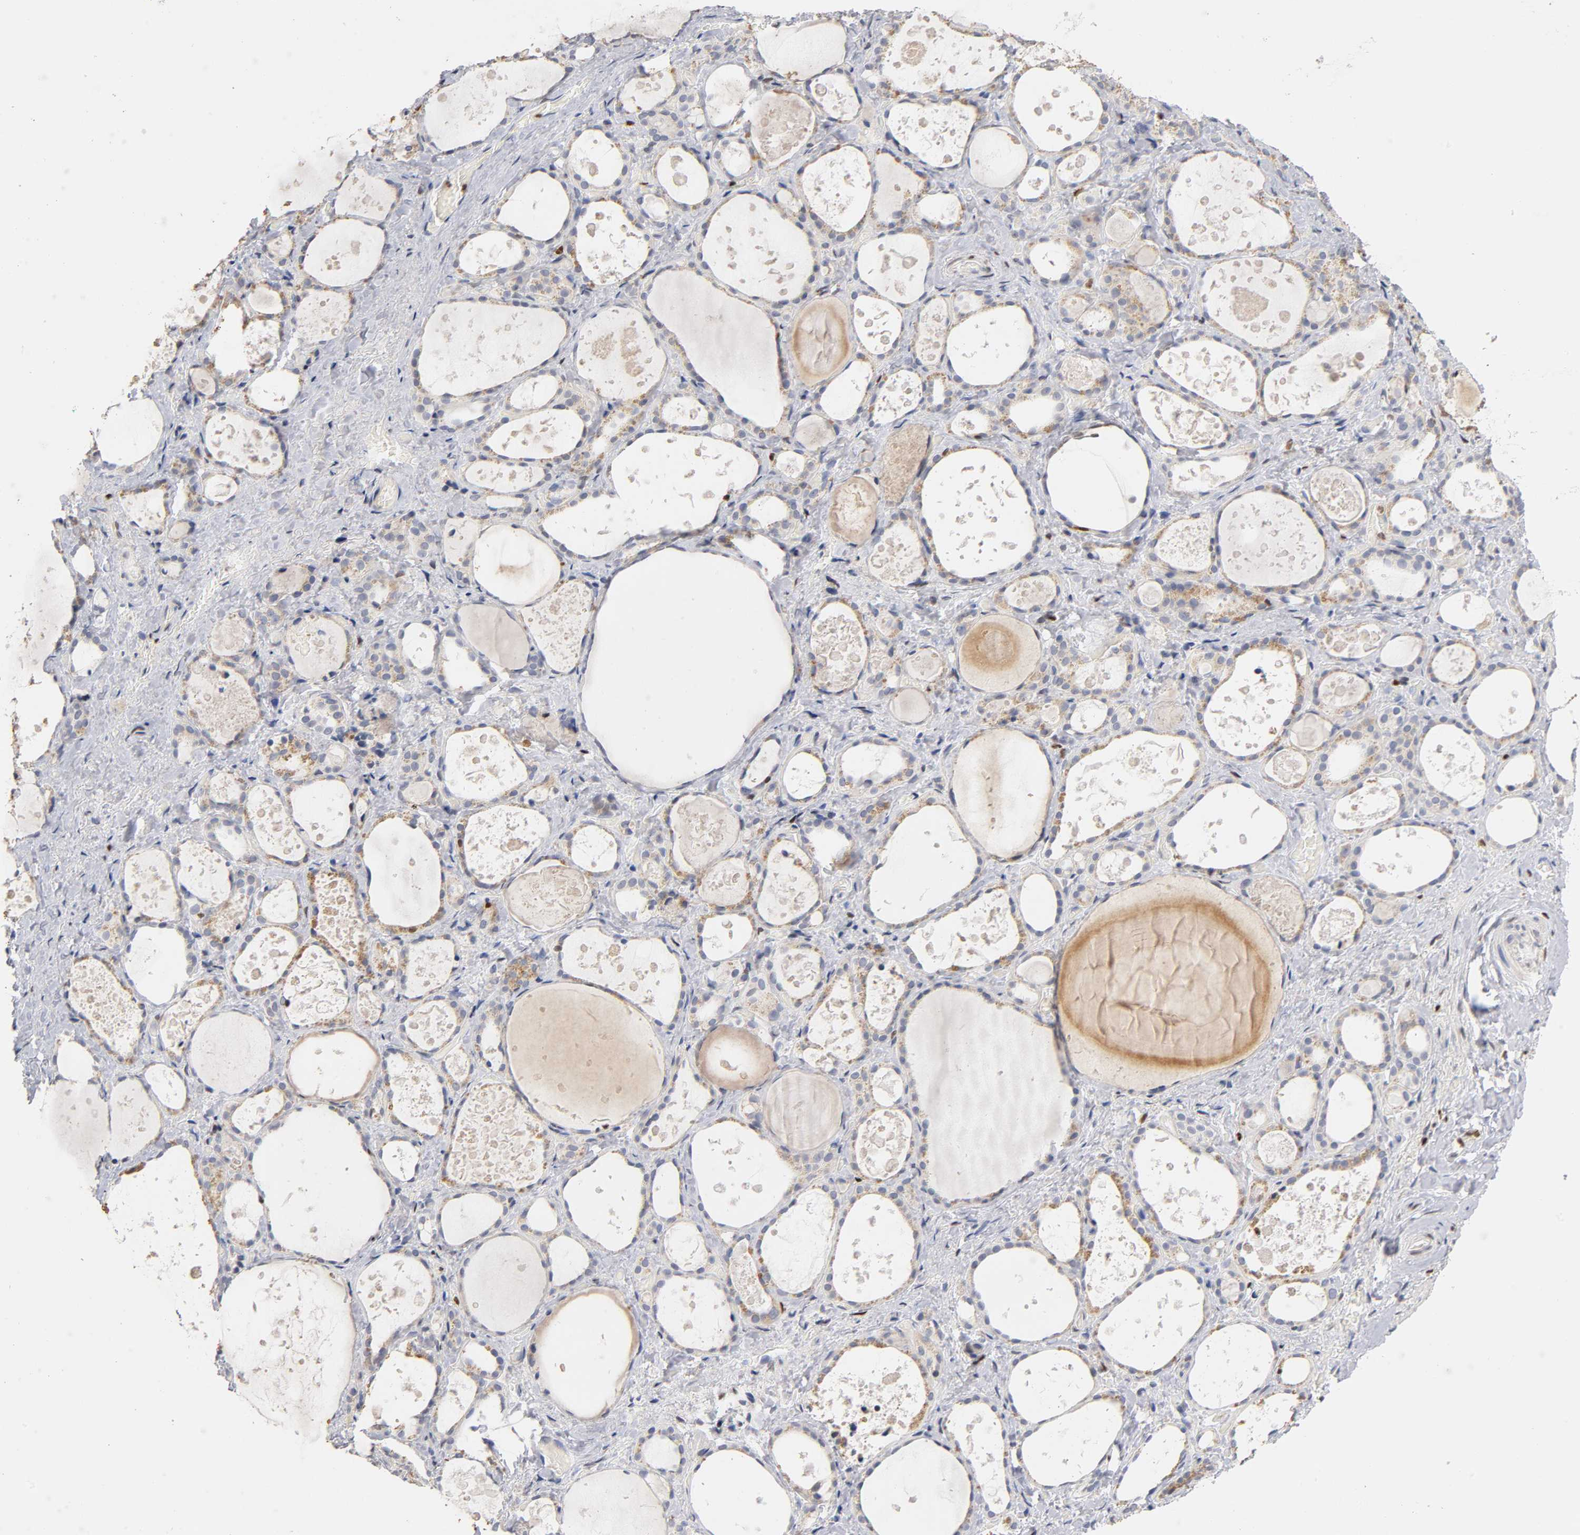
{"staining": {"intensity": "weak", "quantity": ">75%", "location": "cytoplasmic/membranous"}, "tissue": "thyroid gland", "cell_type": "Glandular cells", "image_type": "normal", "snomed": [{"axis": "morphology", "description": "Normal tissue, NOS"}, {"axis": "topography", "description": "Thyroid gland"}], "caption": "Glandular cells exhibit weak cytoplasmic/membranous staining in about >75% of cells in unremarkable thyroid gland.", "gene": "RUNX1", "patient": {"sex": "female", "age": 75}}